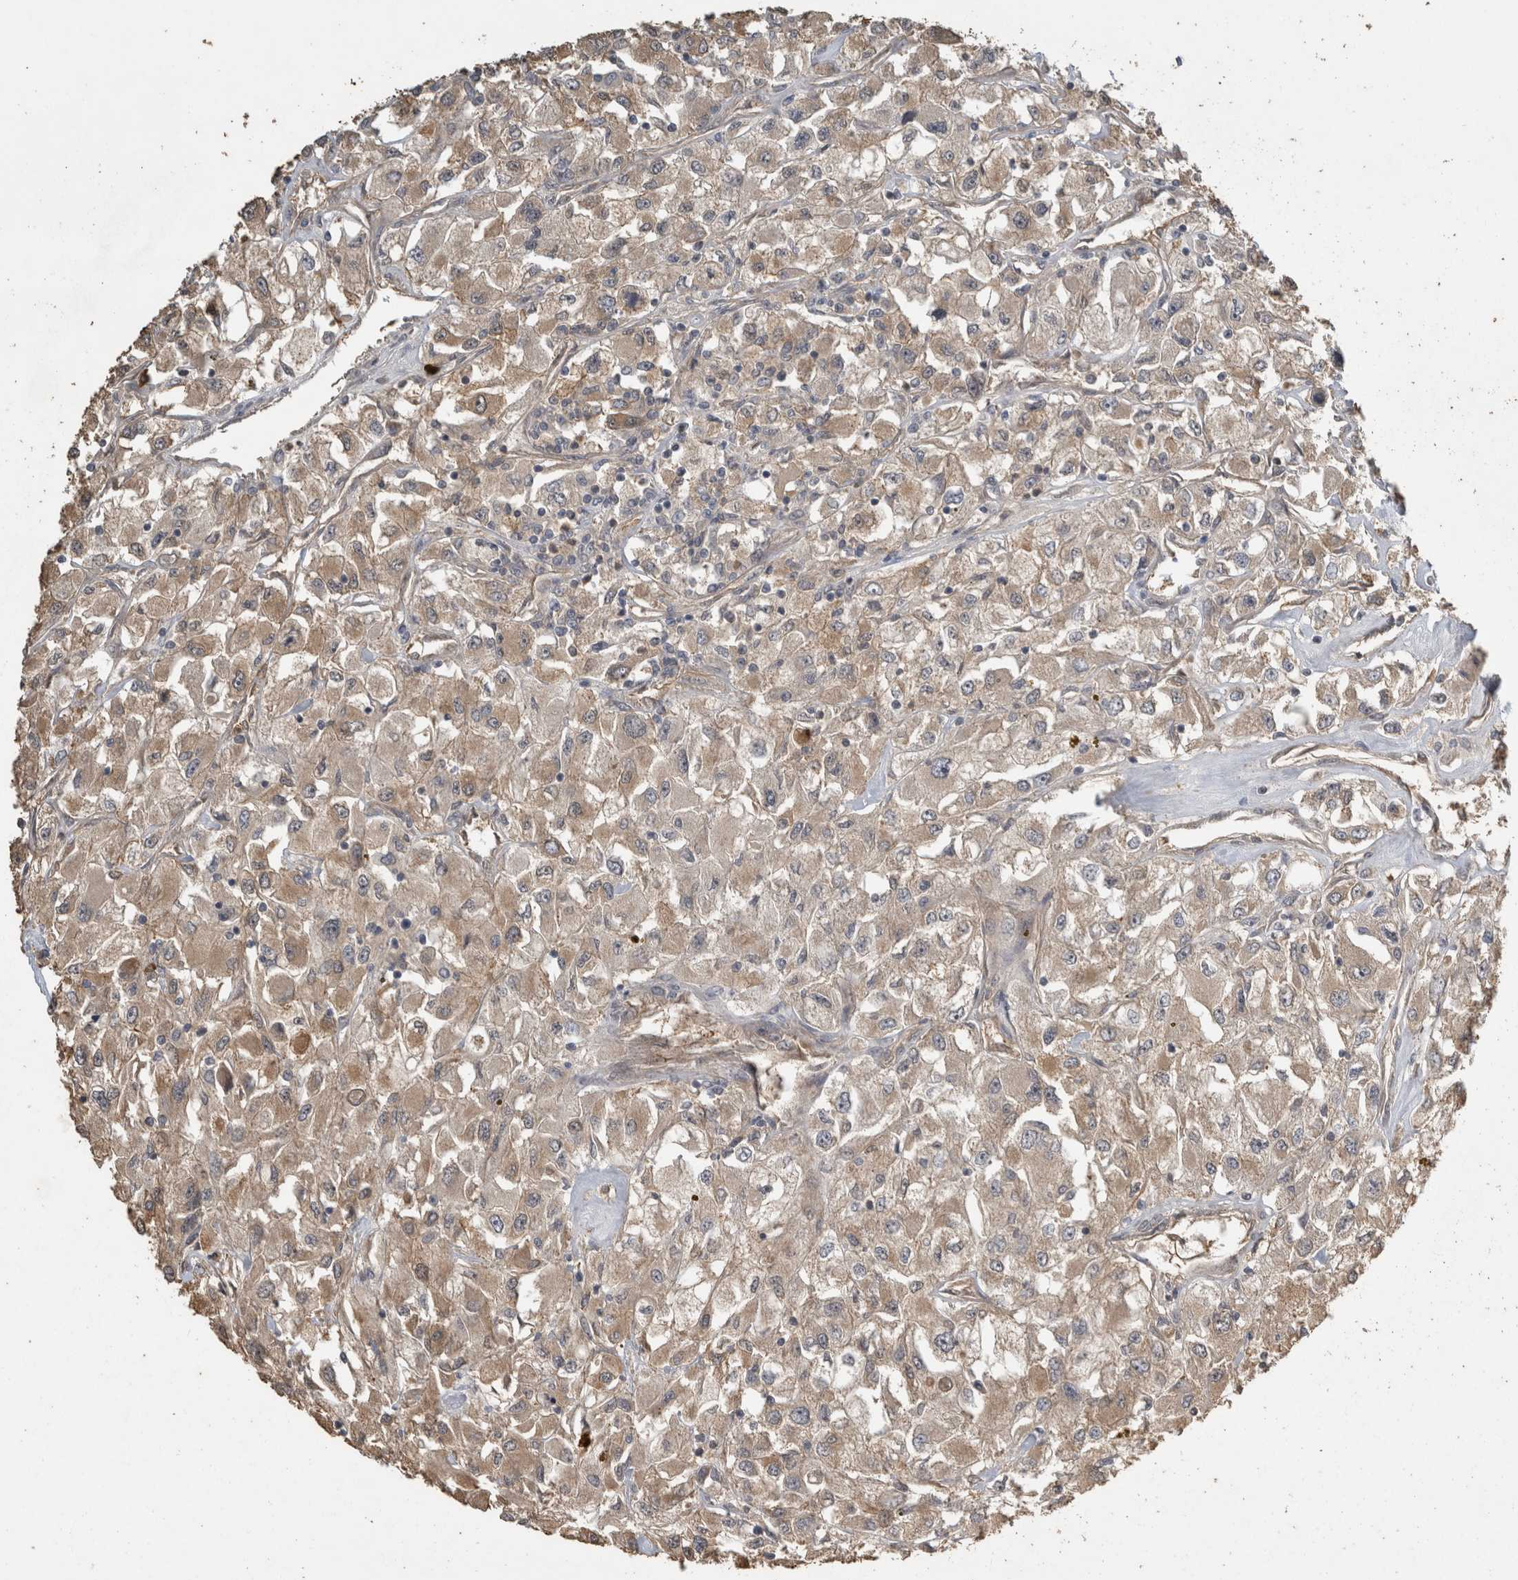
{"staining": {"intensity": "weak", "quantity": ">75%", "location": "cytoplasmic/membranous"}, "tissue": "renal cancer", "cell_type": "Tumor cells", "image_type": "cancer", "snomed": [{"axis": "morphology", "description": "Adenocarcinoma, NOS"}, {"axis": "topography", "description": "Kidney"}], "caption": "Brown immunohistochemical staining in human renal adenocarcinoma exhibits weak cytoplasmic/membranous positivity in about >75% of tumor cells. The protein is shown in brown color, while the nuclei are stained blue.", "gene": "RHPN1", "patient": {"sex": "female", "age": 52}}